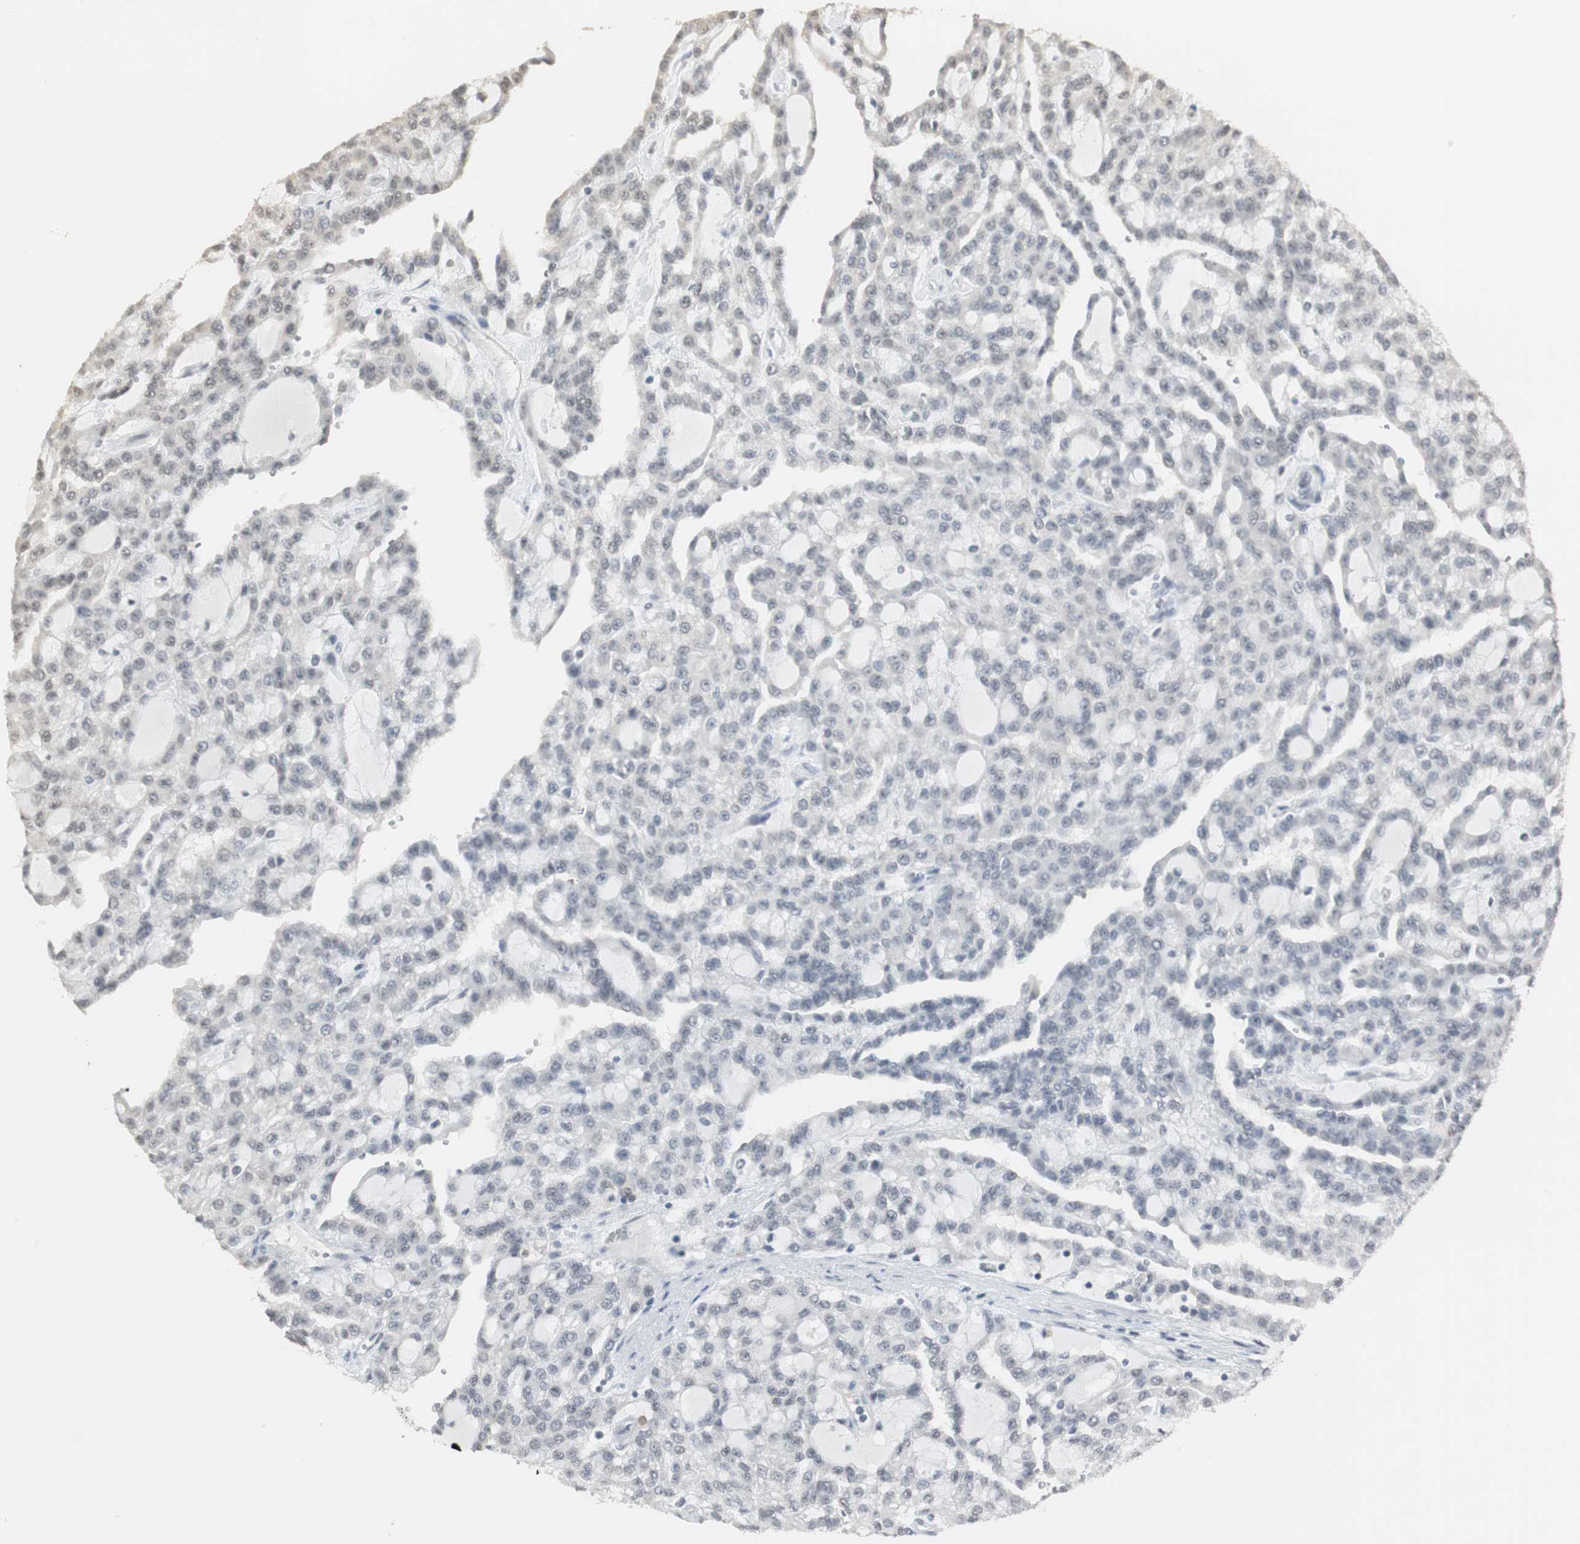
{"staining": {"intensity": "negative", "quantity": "none", "location": "none"}, "tissue": "renal cancer", "cell_type": "Tumor cells", "image_type": "cancer", "snomed": [{"axis": "morphology", "description": "Adenocarcinoma, NOS"}, {"axis": "topography", "description": "Kidney"}], "caption": "Immunohistochemistry (IHC) of renal cancer reveals no positivity in tumor cells.", "gene": "ELOA", "patient": {"sex": "male", "age": 63}}